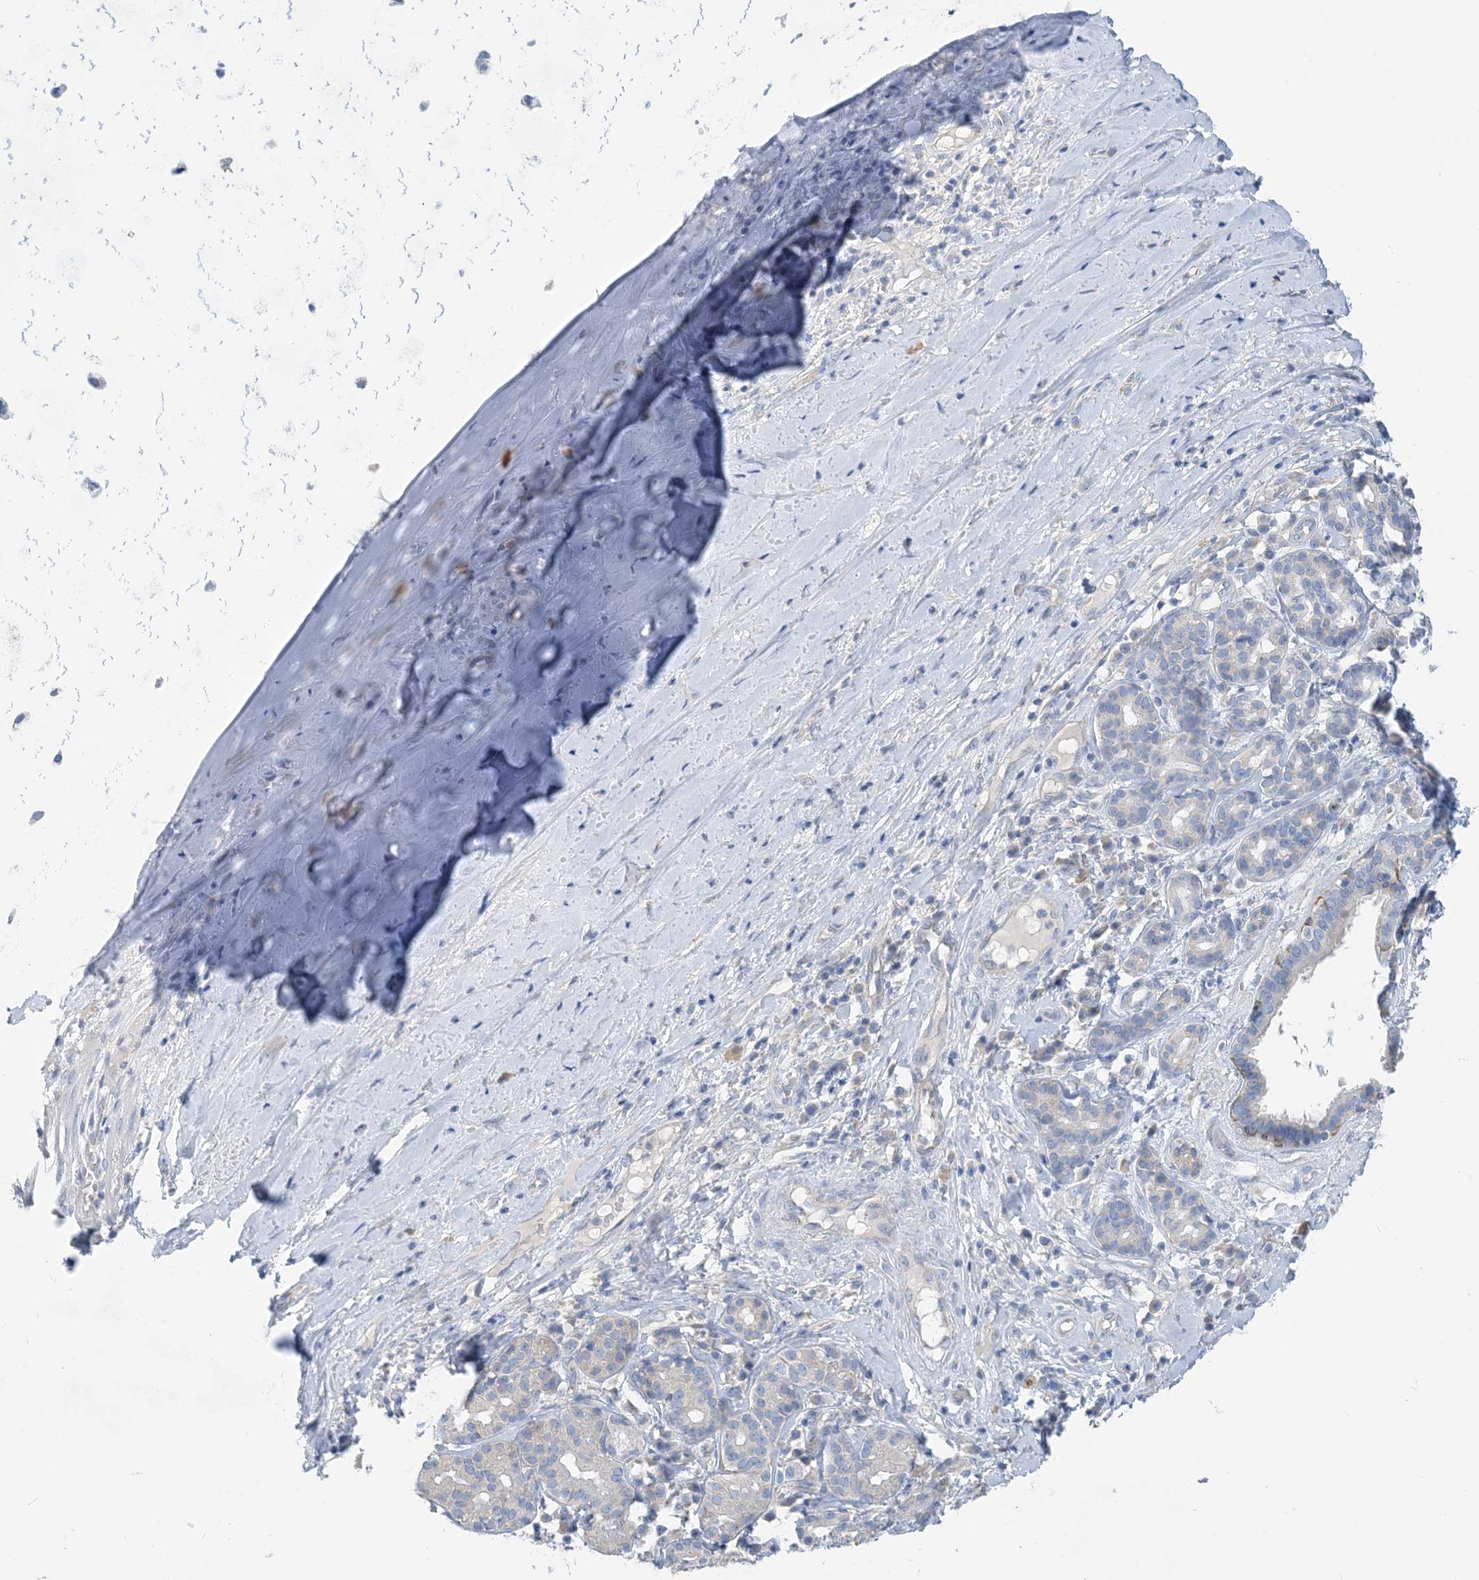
{"staining": {"intensity": "negative", "quantity": "none", "location": "none"}, "tissue": "adipose tissue", "cell_type": "Adipocytes", "image_type": "normal", "snomed": [{"axis": "morphology", "description": "Normal tissue, NOS"}, {"axis": "morphology", "description": "Basal cell carcinoma"}, {"axis": "topography", "description": "Cartilage tissue"}, {"axis": "topography", "description": "Nasopharynx"}, {"axis": "topography", "description": "Oral tissue"}], "caption": "This is an IHC micrograph of normal adipose tissue. There is no staining in adipocytes.", "gene": "ZCCHC12", "patient": {"sex": "female", "age": 77}}